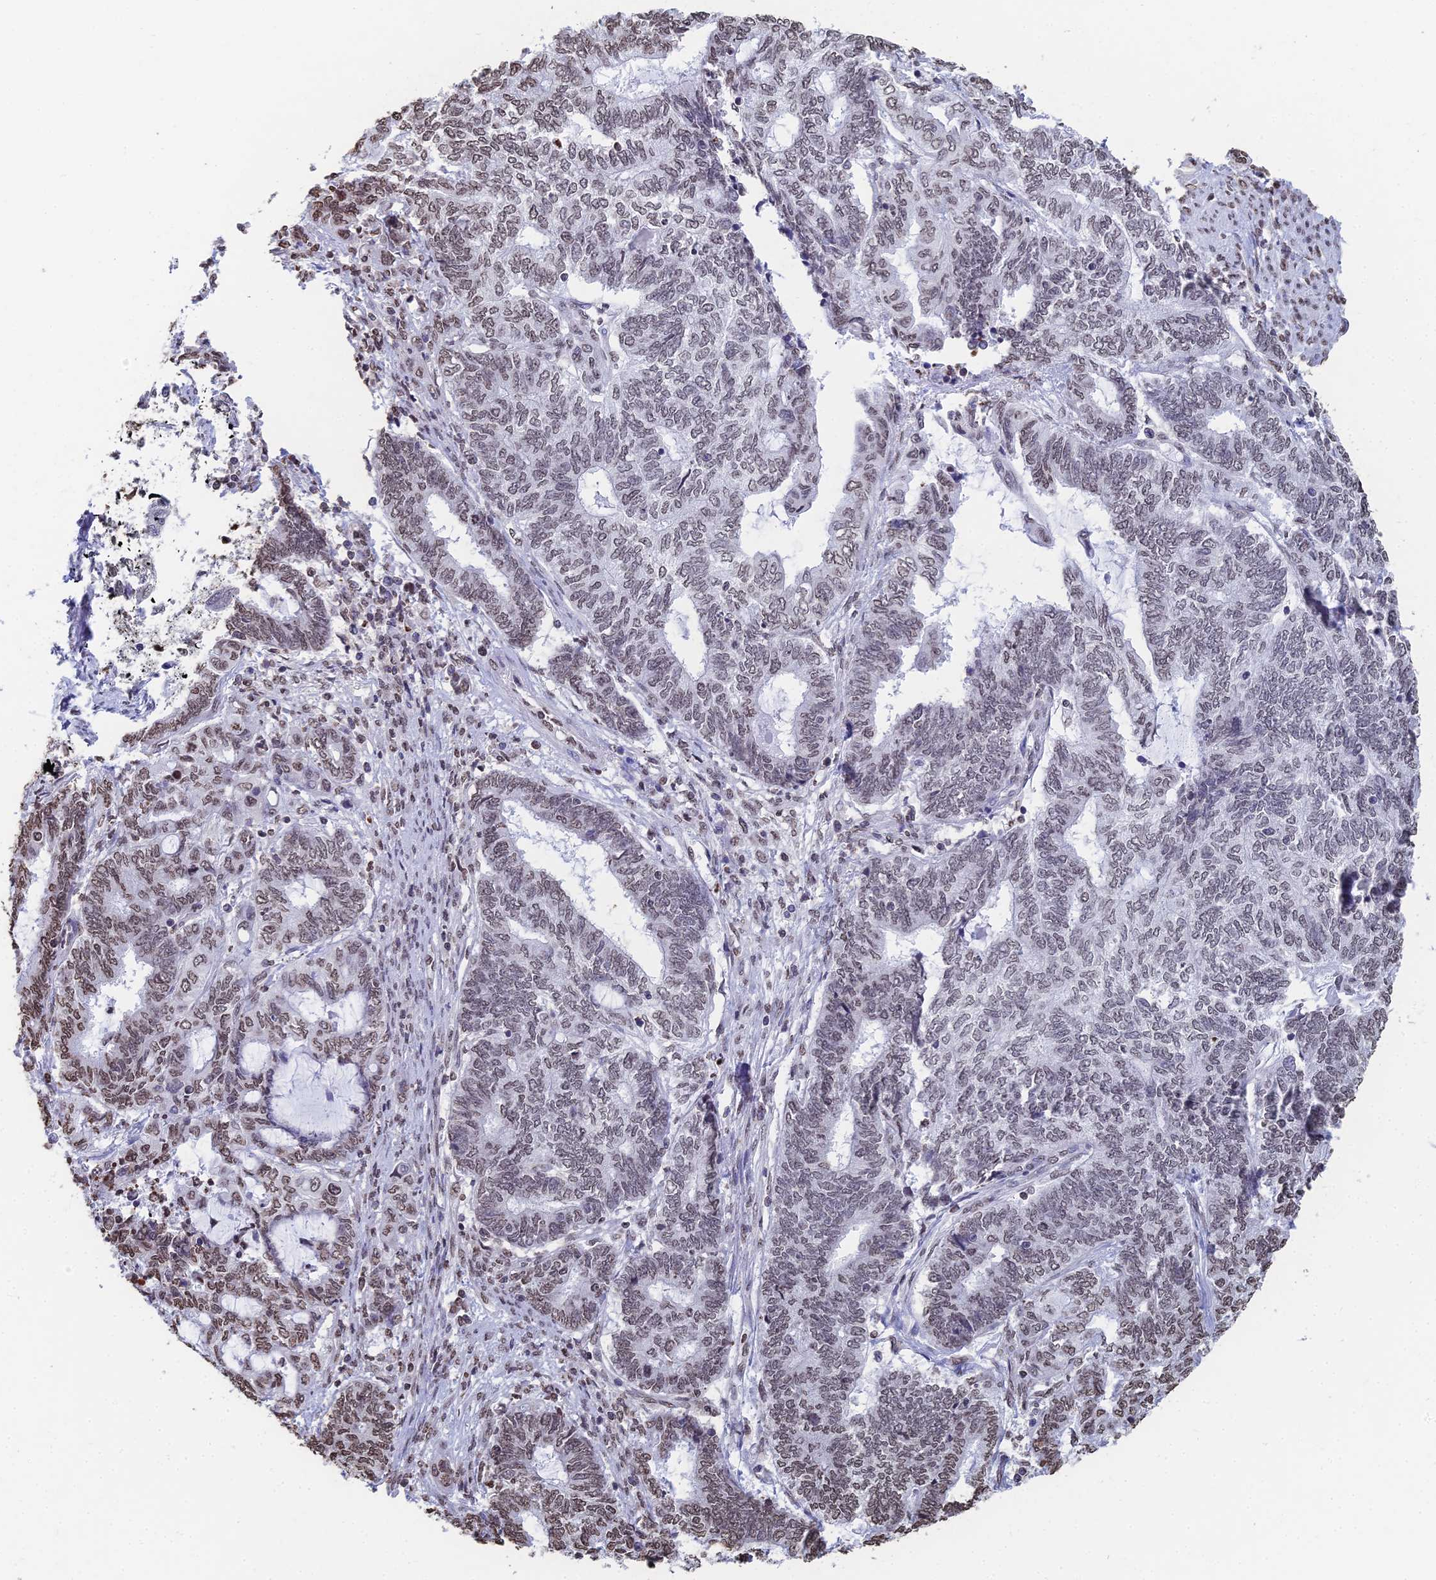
{"staining": {"intensity": "weak", "quantity": "25%-75%", "location": "nuclear"}, "tissue": "endometrial cancer", "cell_type": "Tumor cells", "image_type": "cancer", "snomed": [{"axis": "morphology", "description": "Adenocarcinoma, NOS"}, {"axis": "topography", "description": "Uterus"}, {"axis": "topography", "description": "Endometrium"}], "caption": "Immunohistochemical staining of human adenocarcinoma (endometrial) displays low levels of weak nuclear protein staining in about 25%-75% of tumor cells. (Brightfield microscopy of DAB IHC at high magnification).", "gene": "GBP3", "patient": {"sex": "female", "age": 70}}